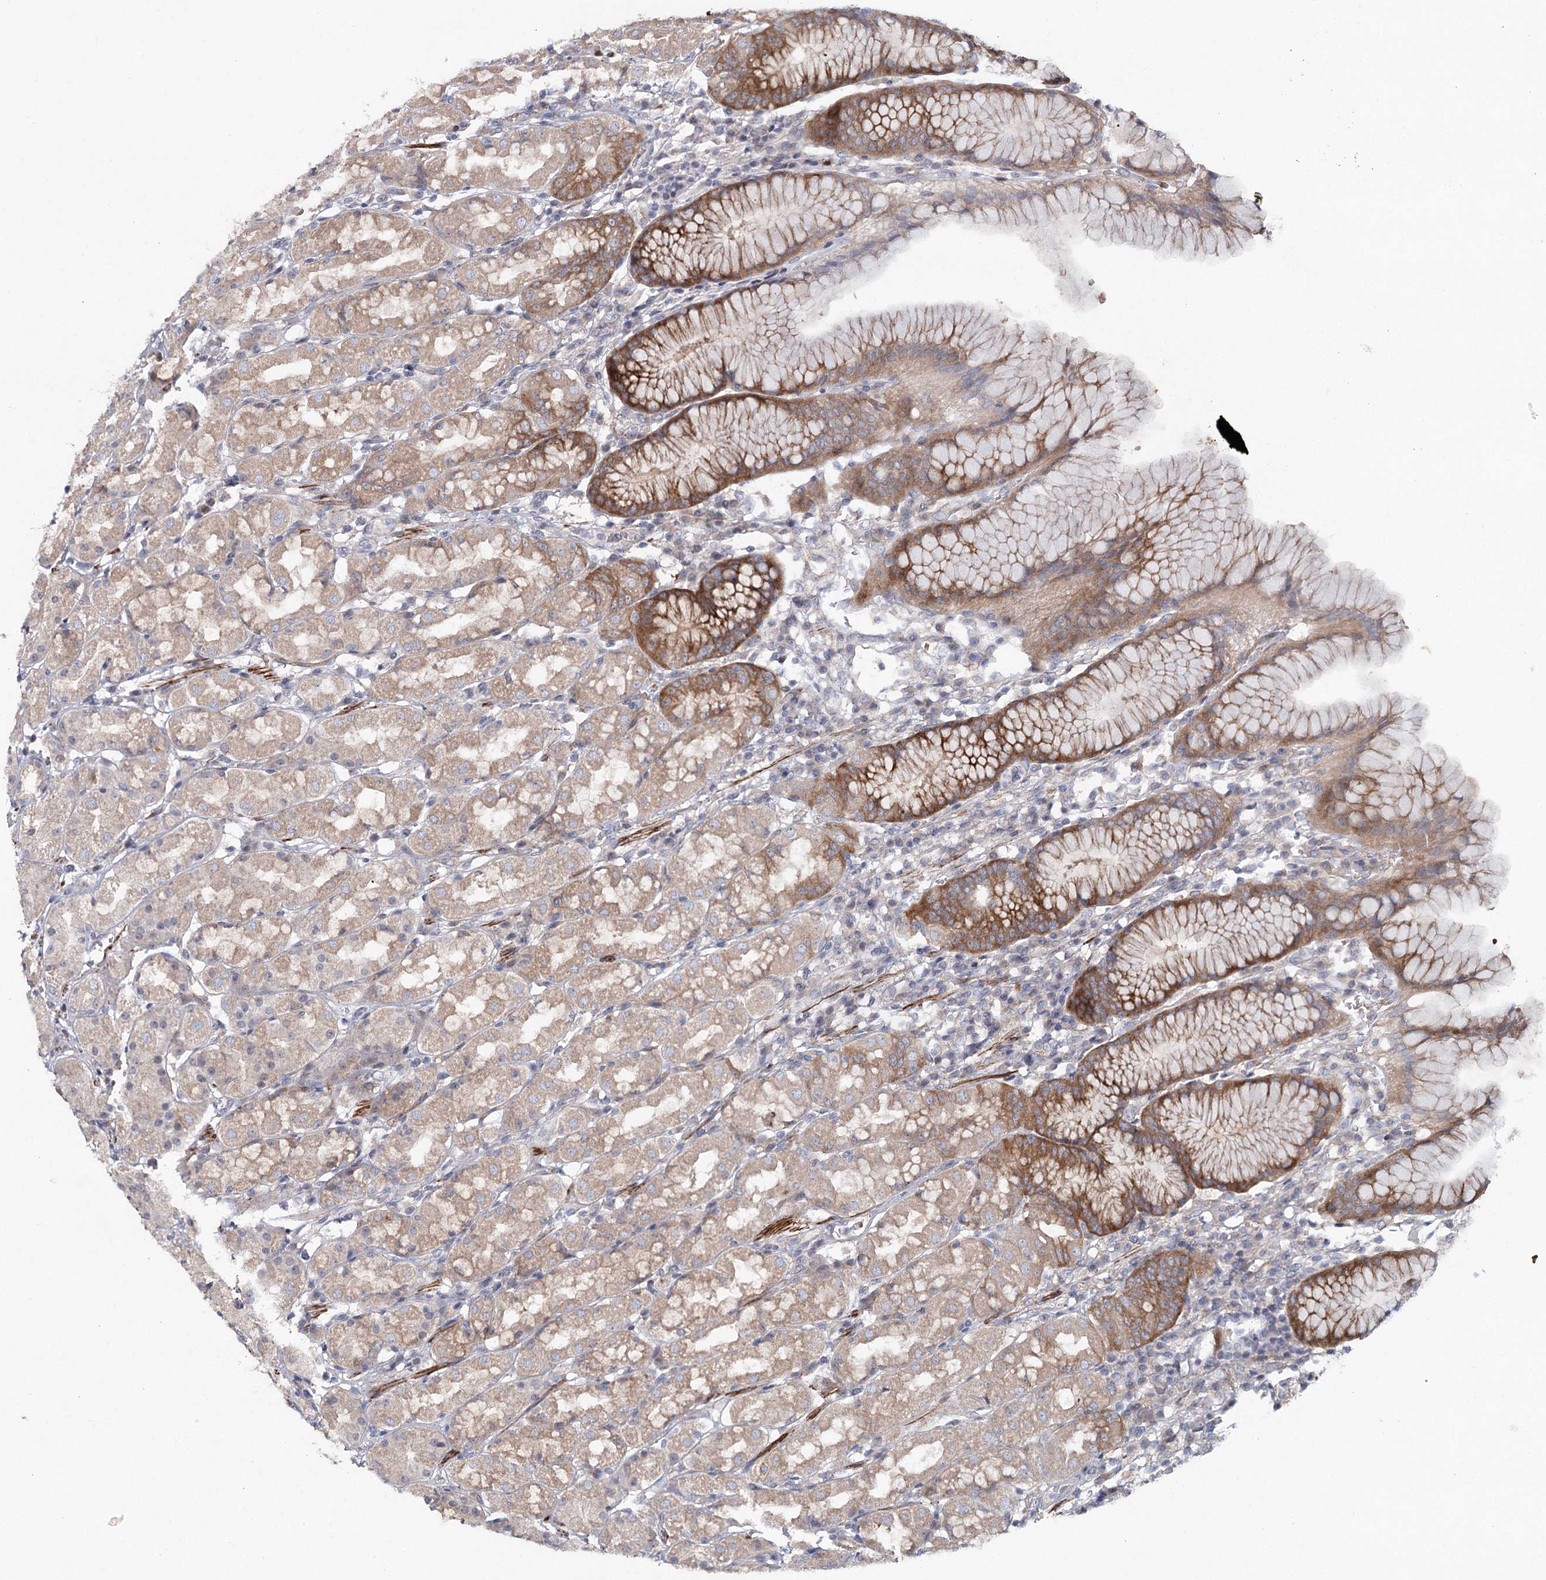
{"staining": {"intensity": "moderate", "quantity": "25%-75%", "location": "cytoplasmic/membranous"}, "tissue": "stomach", "cell_type": "Glandular cells", "image_type": "normal", "snomed": [{"axis": "morphology", "description": "Normal tissue, NOS"}, {"axis": "topography", "description": "Stomach, lower"}], "caption": "A photomicrograph showing moderate cytoplasmic/membranous positivity in approximately 25%-75% of glandular cells in benign stomach, as visualized by brown immunohistochemical staining.", "gene": "MAP3K13", "patient": {"sex": "female", "age": 56}}